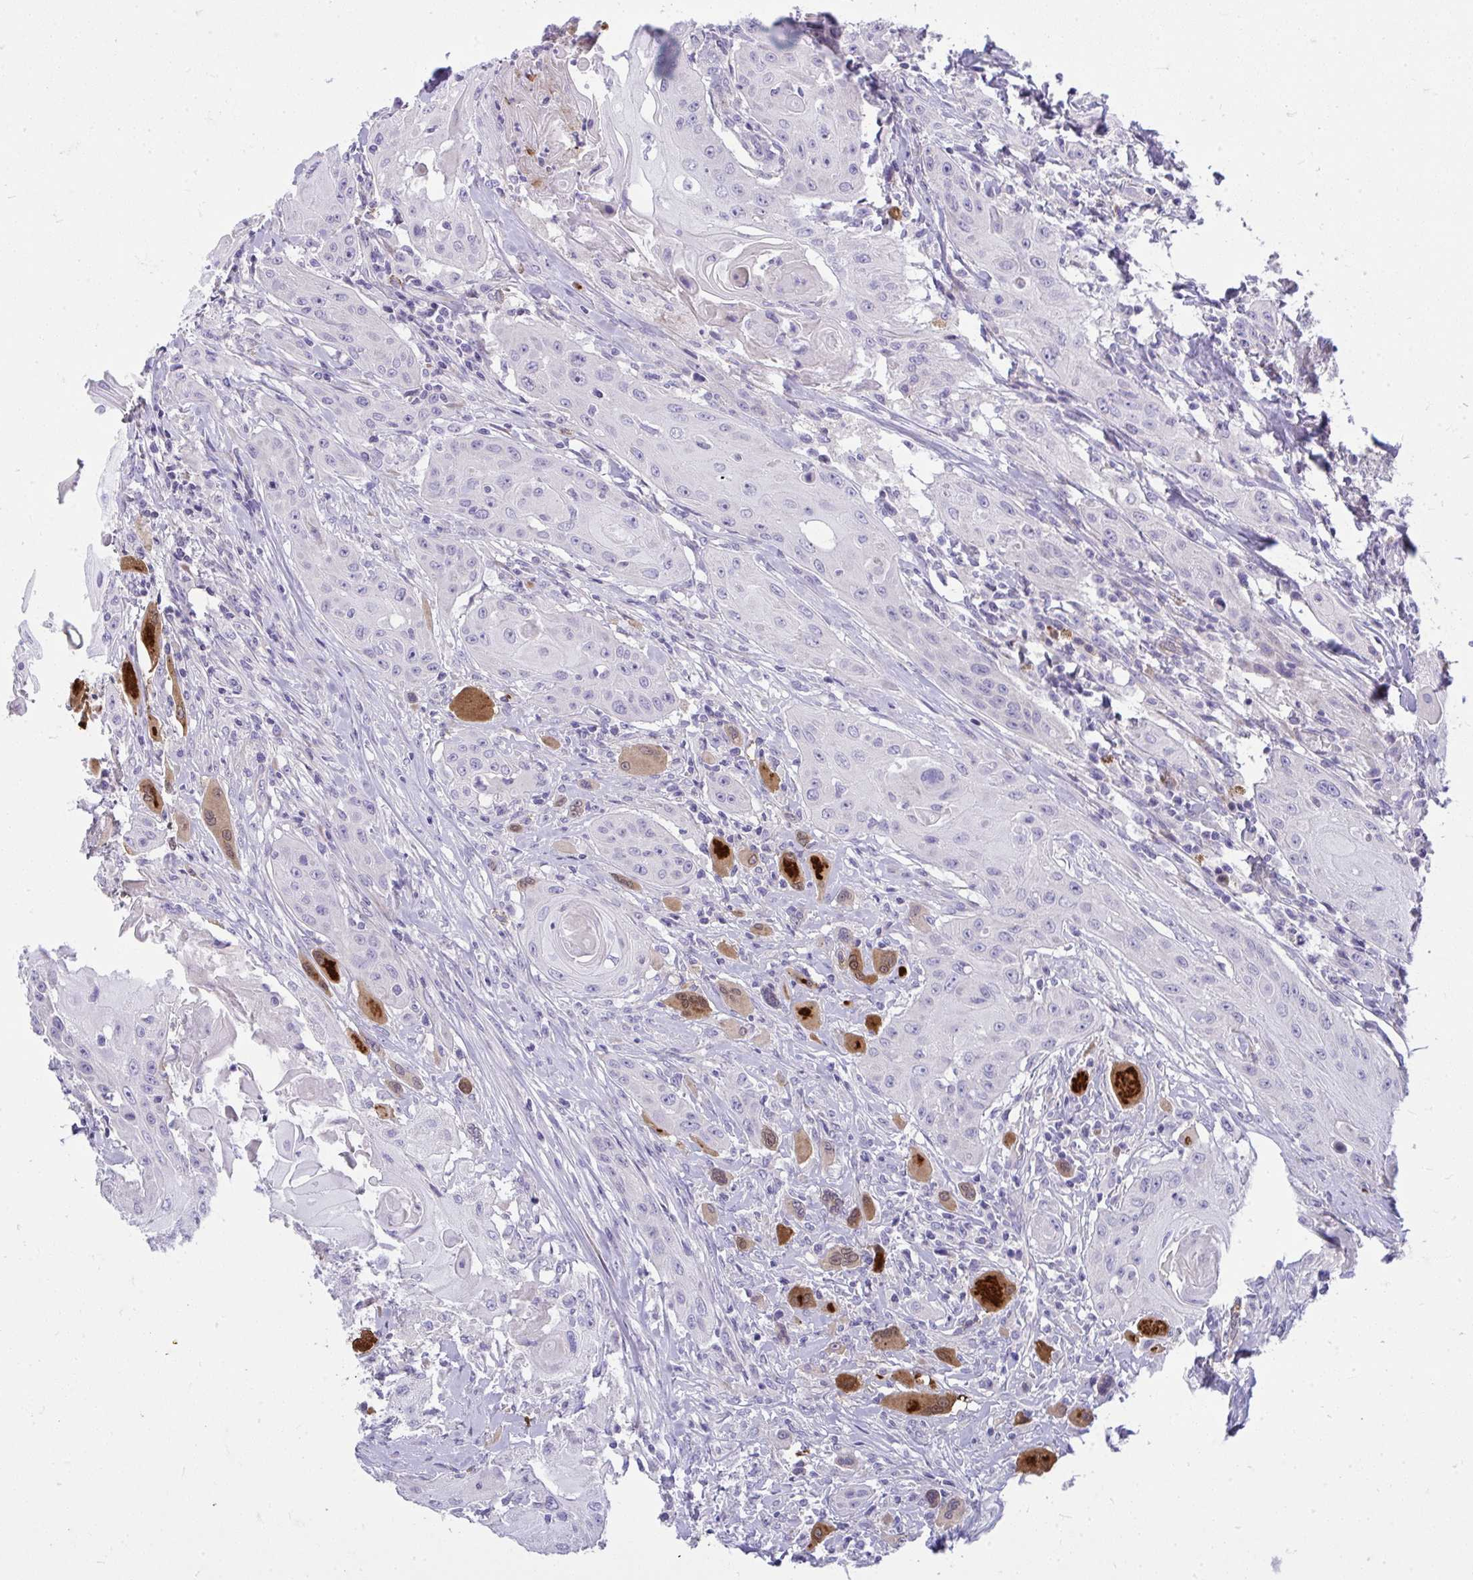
{"staining": {"intensity": "negative", "quantity": "none", "location": "none"}, "tissue": "head and neck cancer", "cell_type": "Tumor cells", "image_type": "cancer", "snomed": [{"axis": "morphology", "description": "Squamous cell carcinoma, NOS"}, {"axis": "topography", "description": "Oral tissue"}, {"axis": "topography", "description": "Head-Neck"}, {"axis": "topography", "description": "Neck, NOS"}], "caption": "IHC image of neoplastic tissue: human head and neck cancer stained with DAB exhibits no significant protein expression in tumor cells.", "gene": "PIGZ", "patient": {"sex": "female", "age": 55}}